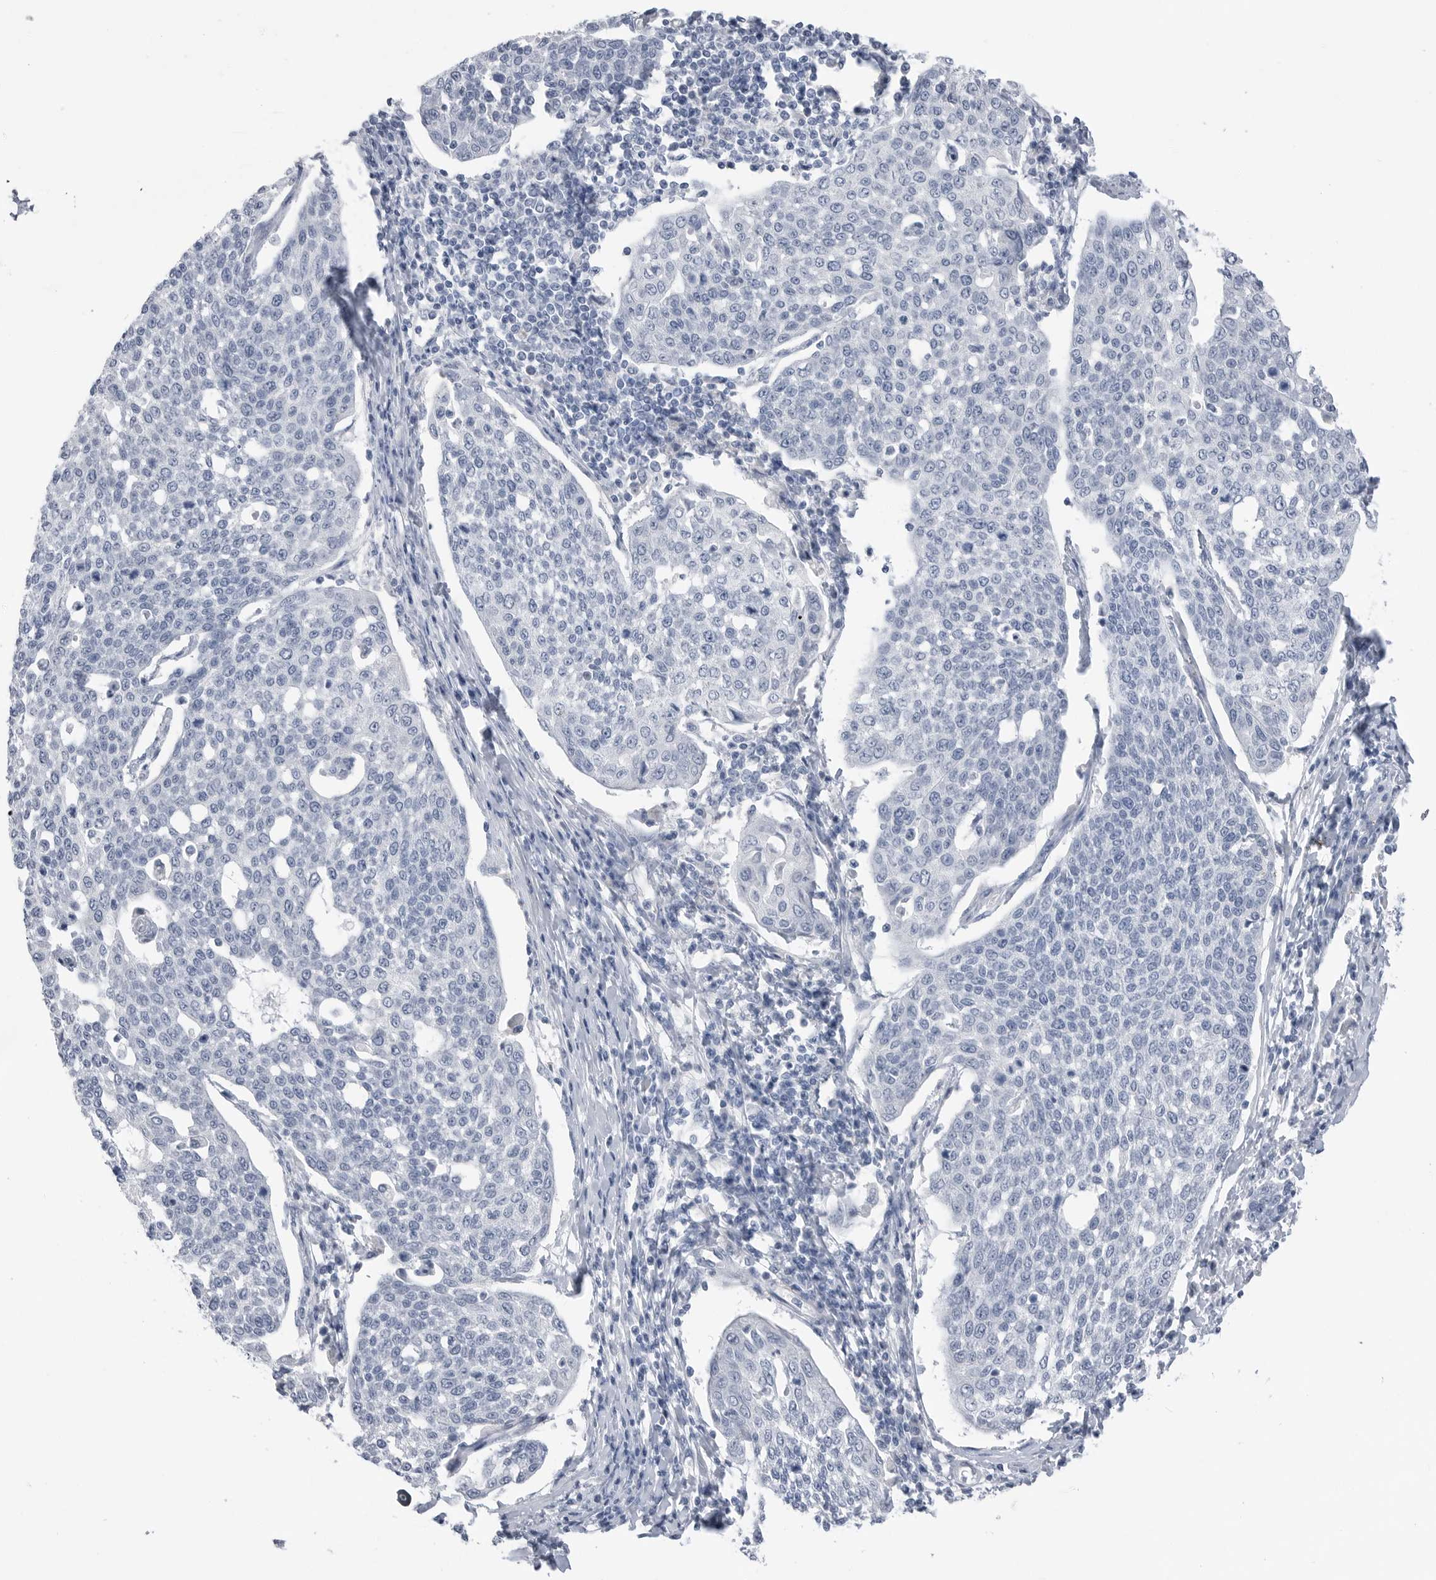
{"staining": {"intensity": "negative", "quantity": "none", "location": "none"}, "tissue": "cervical cancer", "cell_type": "Tumor cells", "image_type": "cancer", "snomed": [{"axis": "morphology", "description": "Squamous cell carcinoma, NOS"}, {"axis": "topography", "description": "Cervix"}], "caption": "Squamous cell carcinoma (cervical) was stained to show a protein in brown. There is no significant staining in tumor cells.", "gene": "ABHD12", "patient": {"sex": "female", "age": 34}}